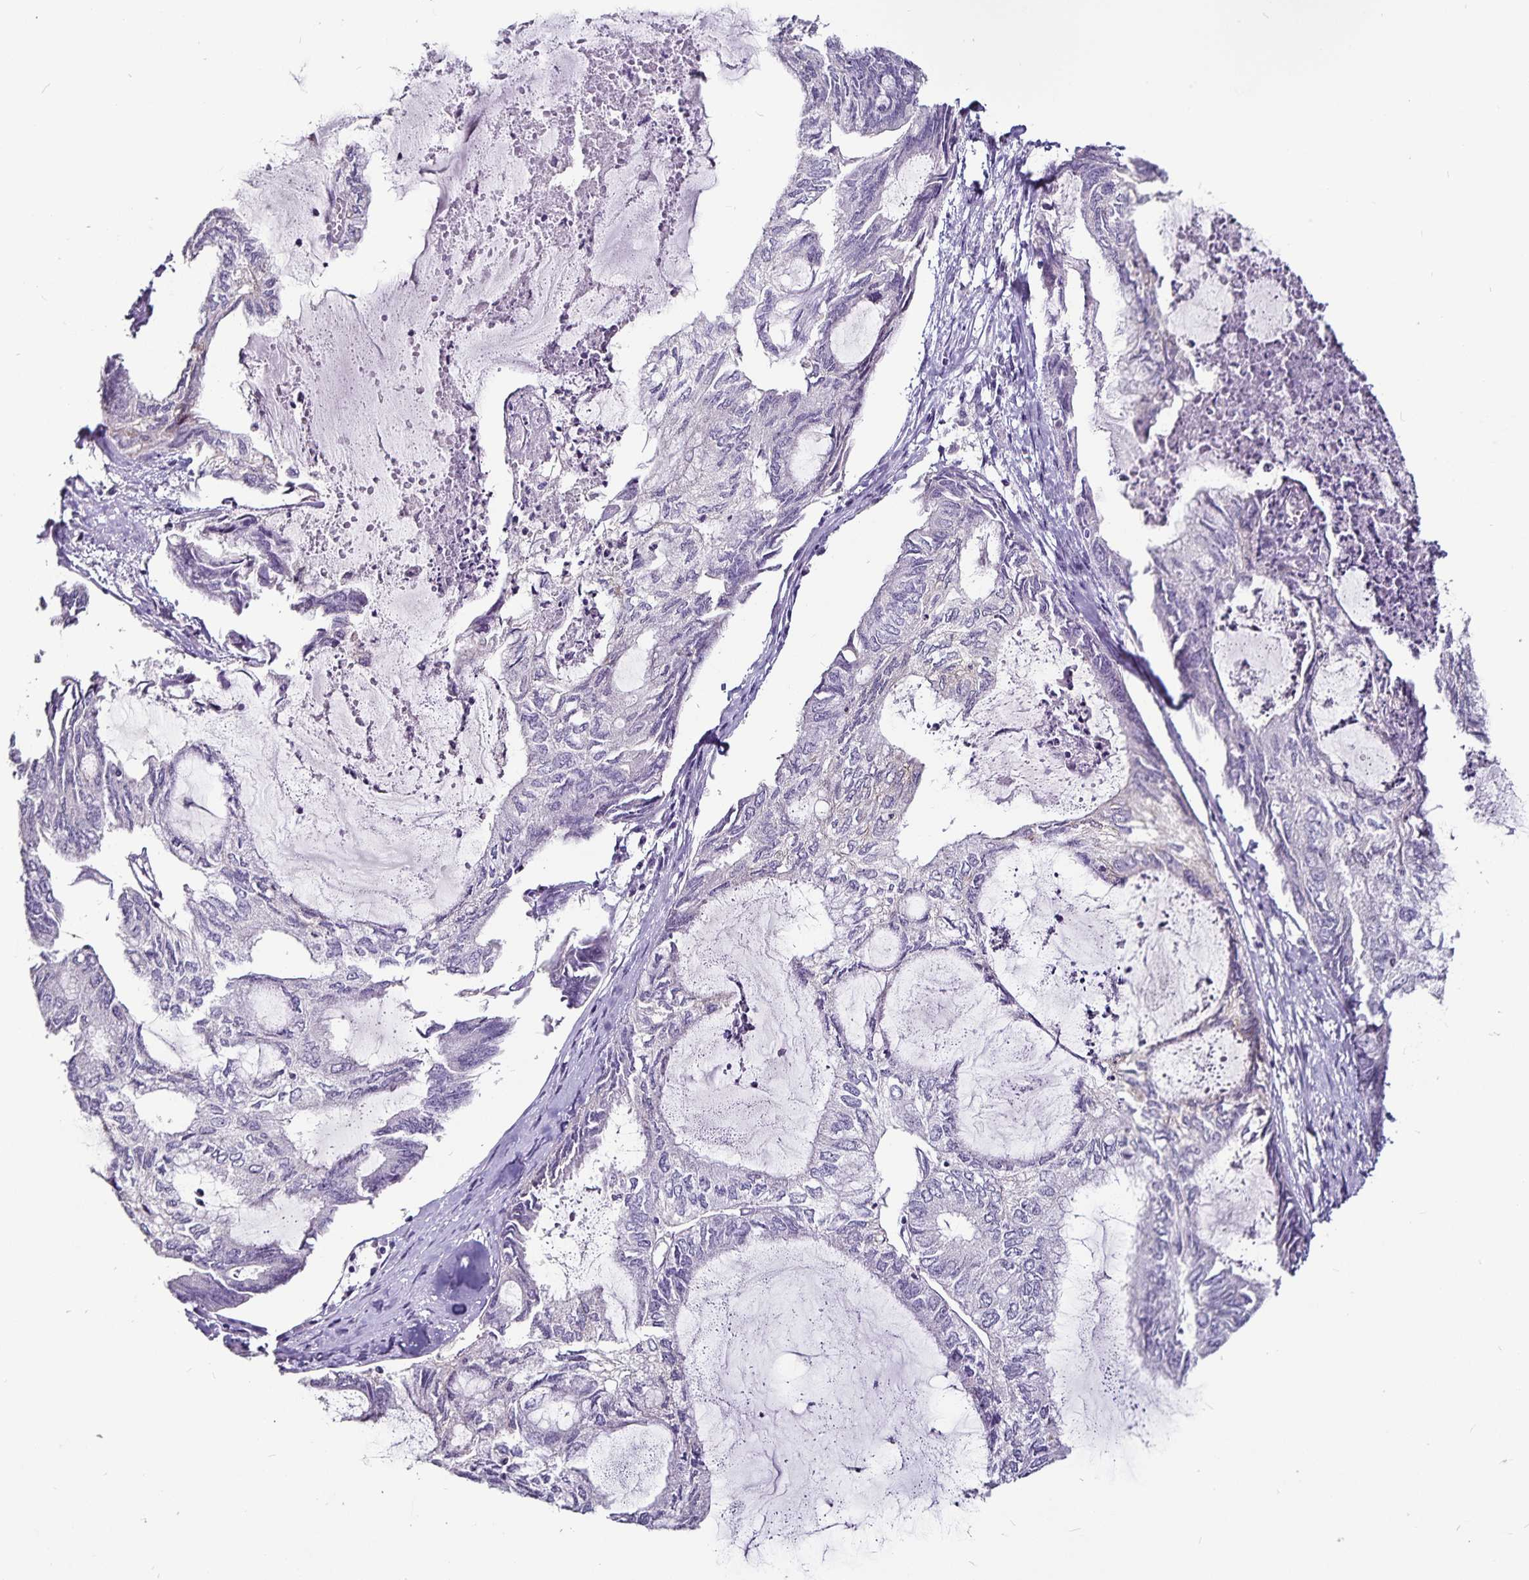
{"staining": {"intensity": "negative", "quantity": "none", "location": "none"}, "tissue": "endometrial cancer", "cell_type": "Tumor cells", "image_type": "cancer", "snomed": [{"axis": "morphology", "description": "Adenocarcinoma, NOS"}, {"axis": "topography", "description": "Endometrium"}], "caption": "The micrograph displays no staining of tumor cells in endometrial adenocarcinoma. (Brightfield microscopy of DAB IHC at high magnification).", "gene": "CA12", "patient": {"sex": "female", "age": 80}}